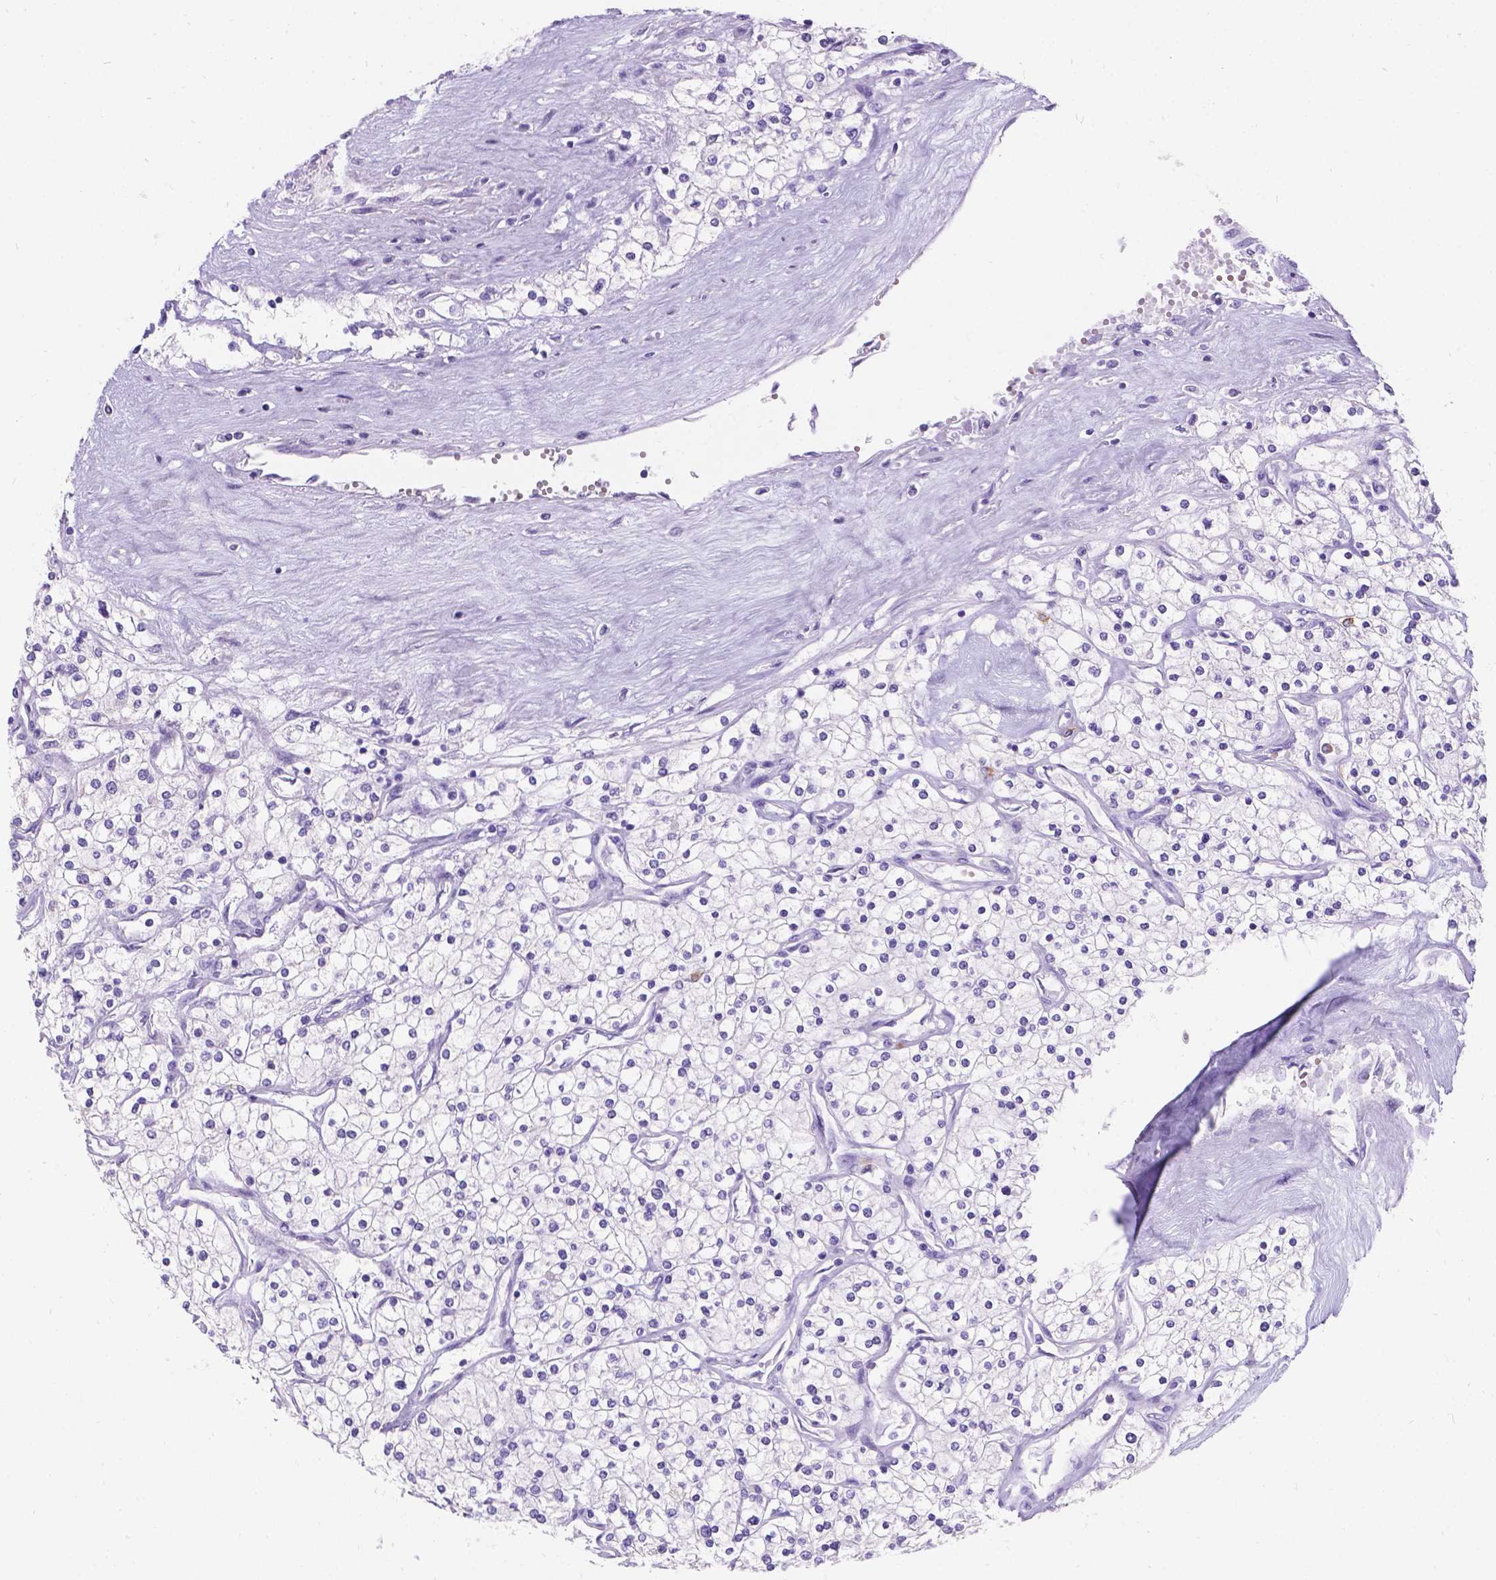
{"staining": {"intensity": "negative", "quantity": "none", "location": "none"}, "tissue": "renal cancer", "cell_type": "Tumor cells", "image_type": "cancer", "snomed": [{"axis": "morphology", "description": "Adenocarcinoma, NOS"}, {"axis": "topography", "description": "Kidney"}], "caption": "IHC image of adenocarcinoma (renal) stained for a protein (brown), which demonstrates no staining in tumor cells. (Brightfield microscopy of DAB (3,3'-diaminobenzidine) IHC at high magnification).", "gene": "GNRHR", "patient": {"sex": "male", "age": 80}}